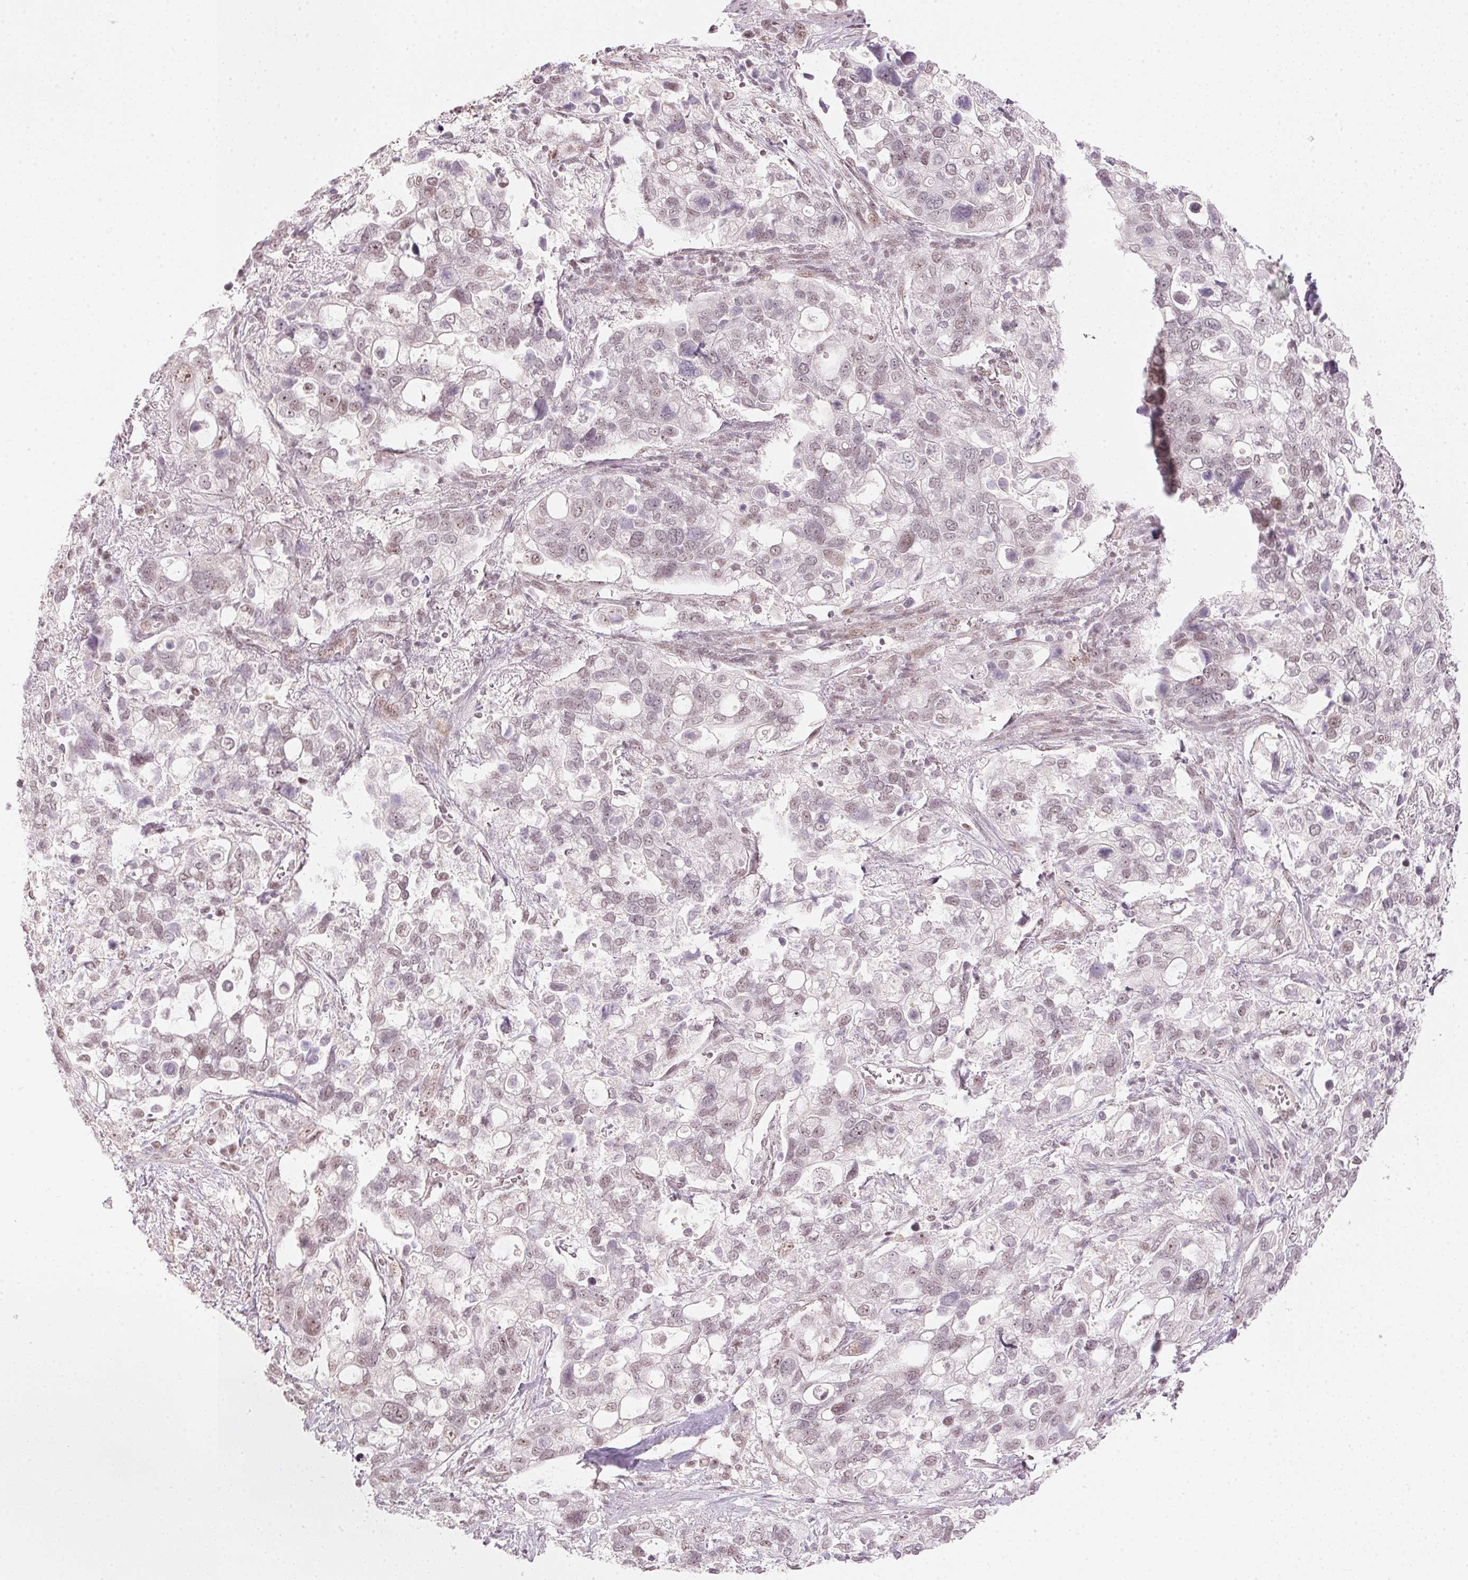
{"staining": {"intensity": "weak", "quantity": "25%-75%", "location": "nuclear"}, "tissue": "stomach cancer", "cell_type": "Tumor cells", "image_type": "cancer", "snomed": [{"axis": "morphology", "description": "Adenocarcinoma, NOS"}, {"axis": "topography", "description": "Stomach, upper"}], "caption": "This histopathology image exhibits stomach adenocarcinoma stained with immunohistochemistry (IHC) to label a protein in brown. The nuclear of tumor cells show weak positivity for the protein. Nuclei are counter-stained blue.", "gene": "KAT6A", "patient": {"sex": "female", "age": 81}}